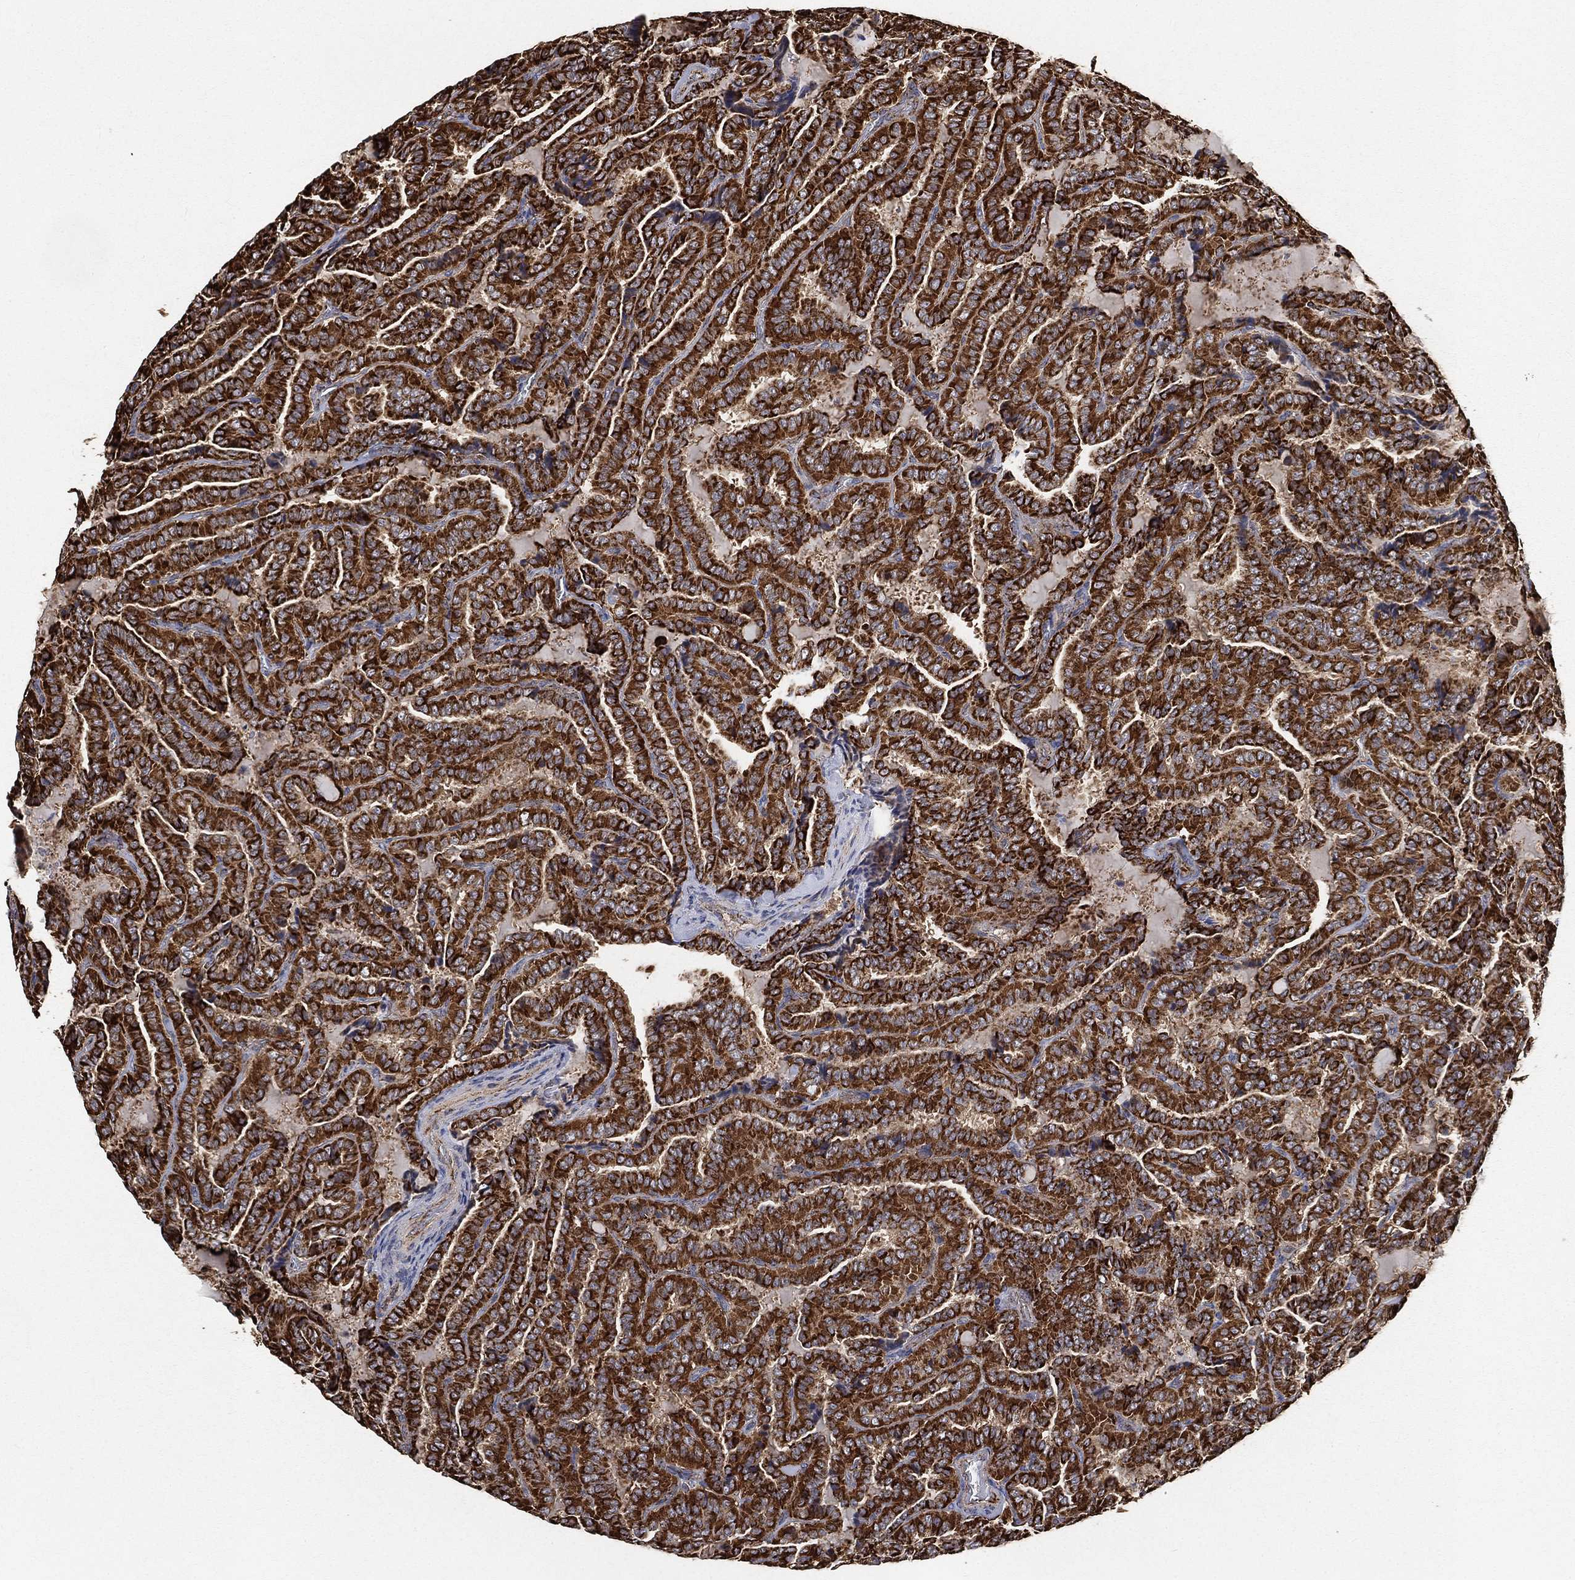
{"staining": {"intensity": "strong", "quantity": ">75%", "location": "cytoplasmic/membranous"}, "tissue": "thyroid cancer", "cell_type": "Tumor cells", "image_type": "cancer", "snomed": [{"axis": "morphology", "description": "Papillary adenocarcinoma, NOS"}, {"axis": "topography", "description": "Thyroid gland"}], "caption": "Thyroid cancer (papillary adenocarcinoma) stained with a protein marker exhibits strong staining in tumor cells.", "gene": "SLC38A7", "patient": {"sex": "female", "age": 39}}